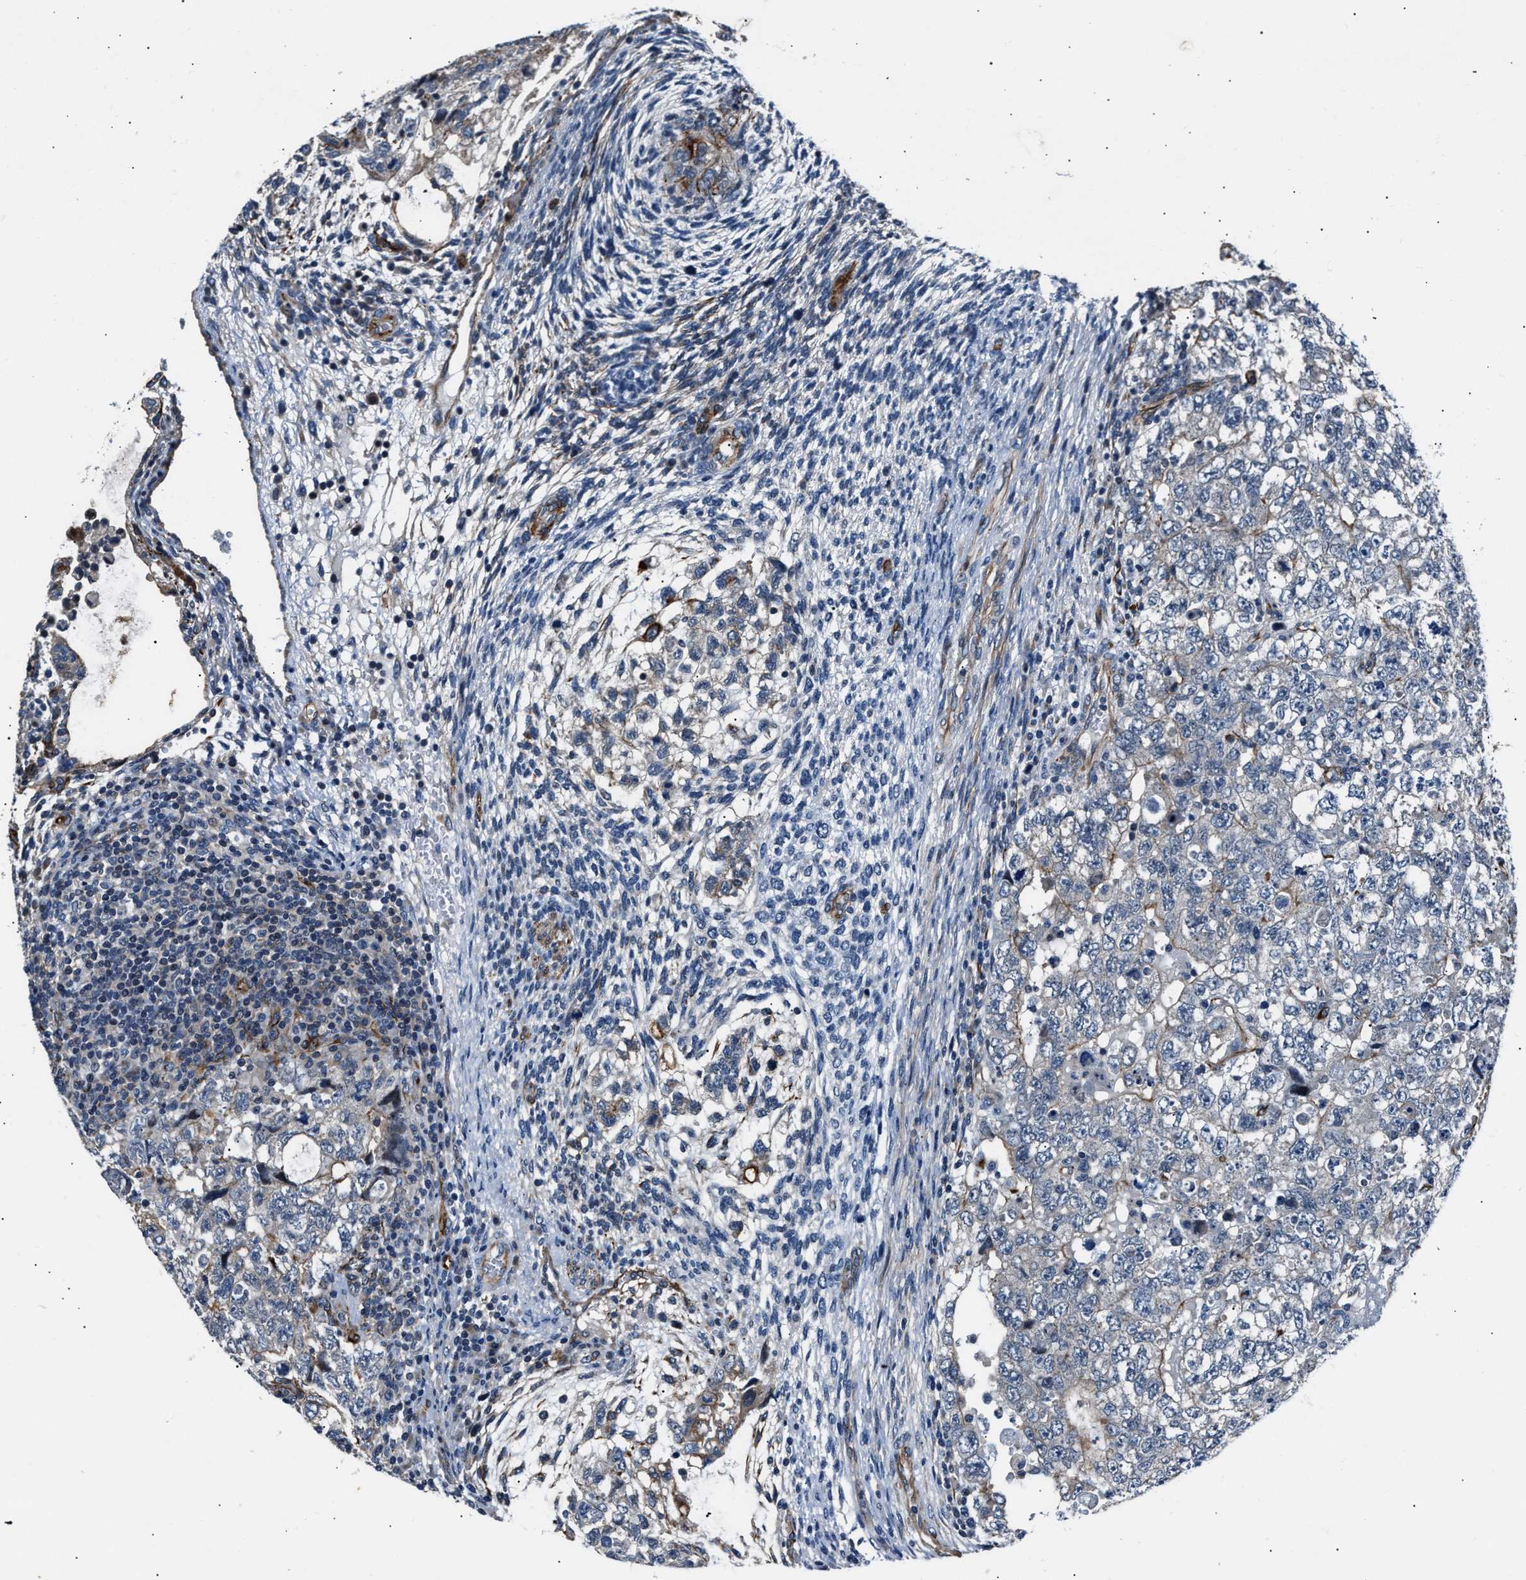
{"staining": {"intensity": "negative", "quantity": "none", "location": "none"}, "tissue": "testis cancer", "cell_type": "Tumor cells", "image_type": "cancer", "snomed": [{"axis": "morphology", "description": "Carcinoma, Embryonal, NOS"}, {"axis": "topography", "description": "Testis"}], "caption": "IHC micrograph of neoplastic tissue: human testis cancer stained with DAB displays no significant protein positivity in tumor cells.", "gene": "MPDZ", "patient": {"sex": "male", "age": 36}}